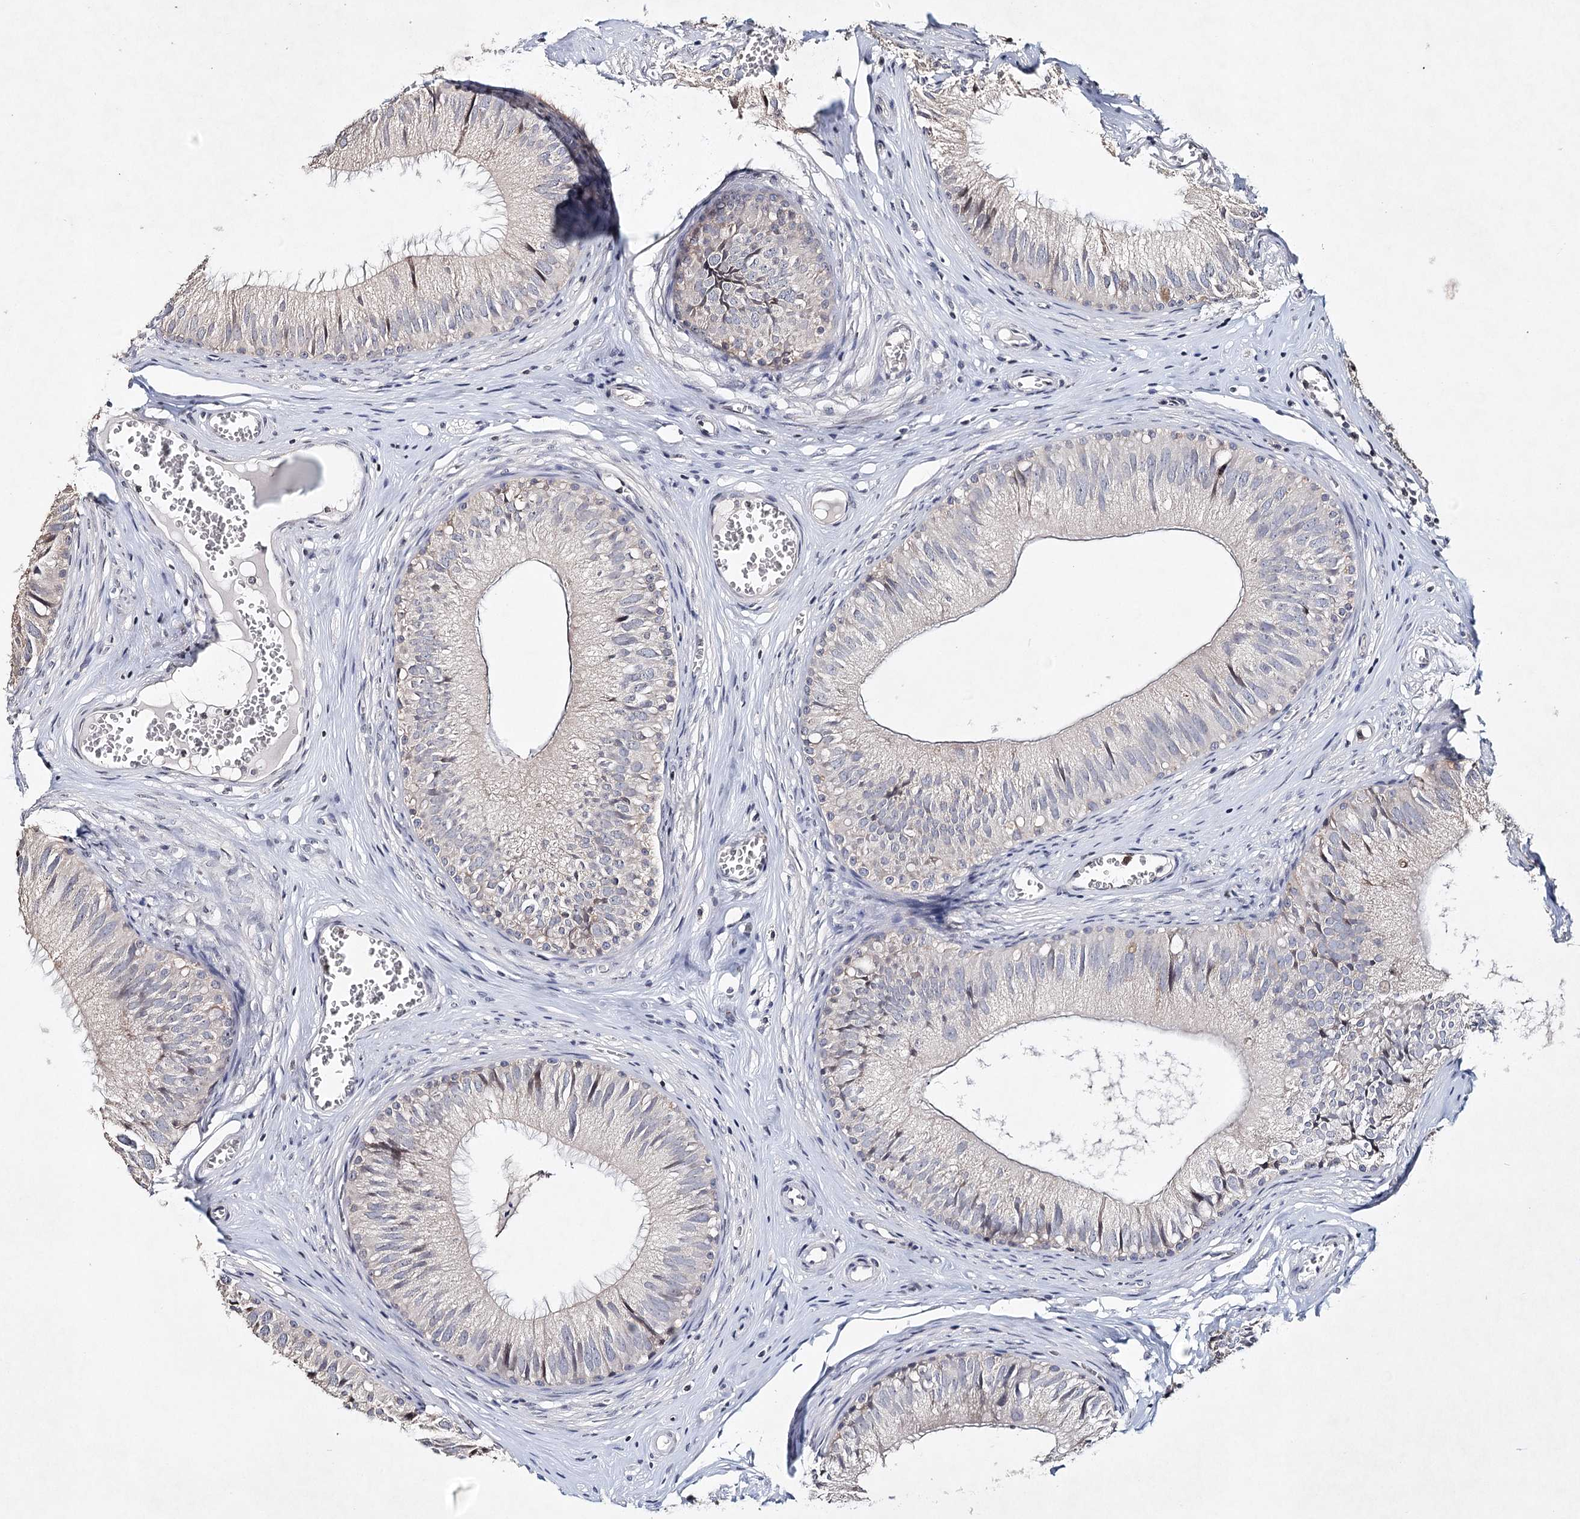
{"staining": {"intensity": "negative", "quantity": "none", "location": "none"}, "tissue": "epididymis", "cell_type": "Glandular cells", "image_type": "normal", "snomed": [{"axis": "morphology", "description": "Normal tissue, NOS"}, {"axis": "topography", "description": "Epididymis"}], "caption": "Protein analysis of benign epididymis exhibits no significant positivity in glandular cells.", "gene": "ICOS", "patient": {"sex": "male", "age": 36}}